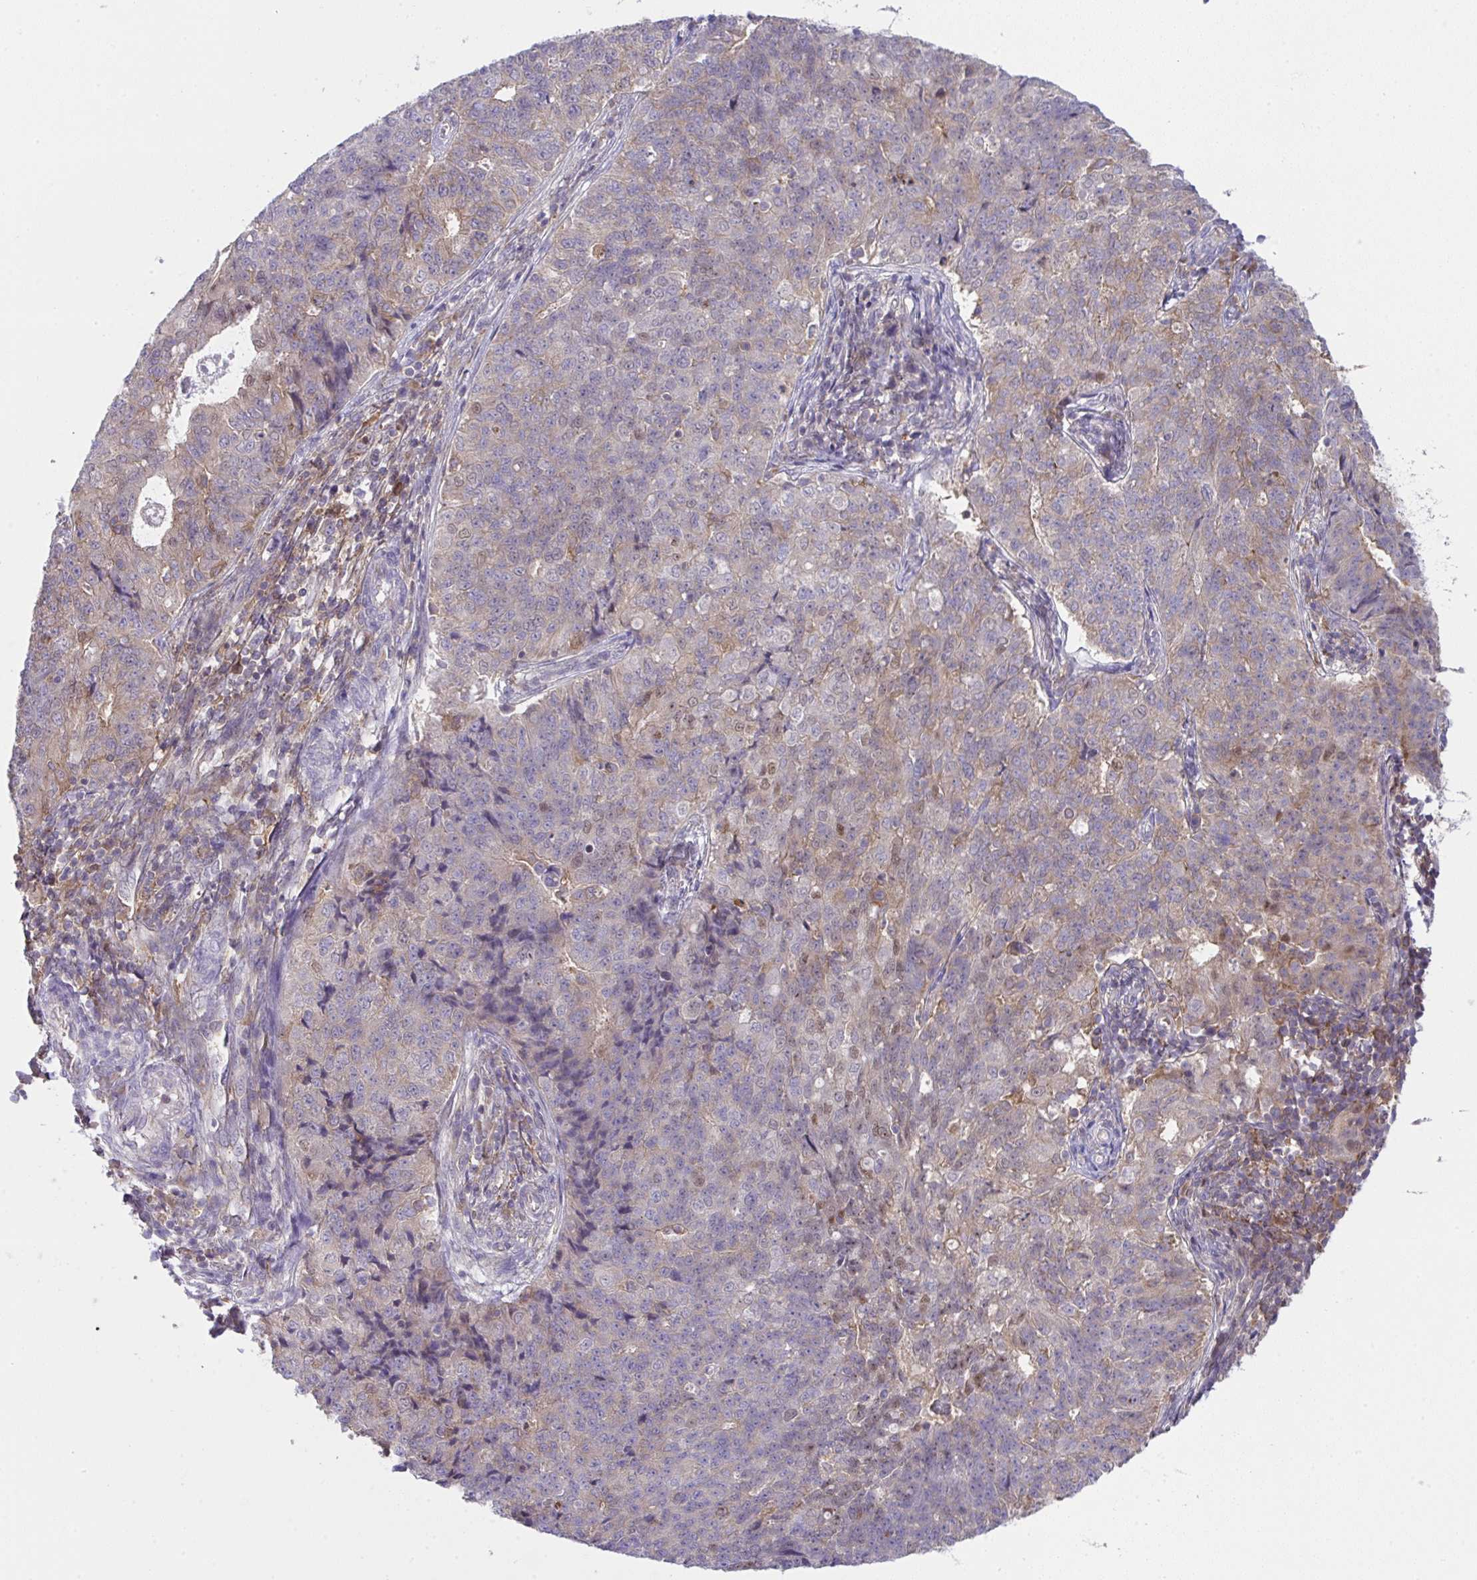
{"staining": {"intensity": "weak", "quantity": "<25%", "location": "cytoplasmic/membranous,nuclear"}, "tissue": "endometrial cancer", "cell_type": "Tumor cells", "image_type": "cancer", "snomed": [{"axis": "morphology", "description": "Adenocarcinoma, NOS"}, {"axis": "topography", "description": "Endometrium"}], "caption": "Immunohistochemical staining of adenocarcinoma (endometrial) displays no significant expression in tumor cells.", "gene": "ALDH16A1", "patient": {"sex": "female", "age": 43}}